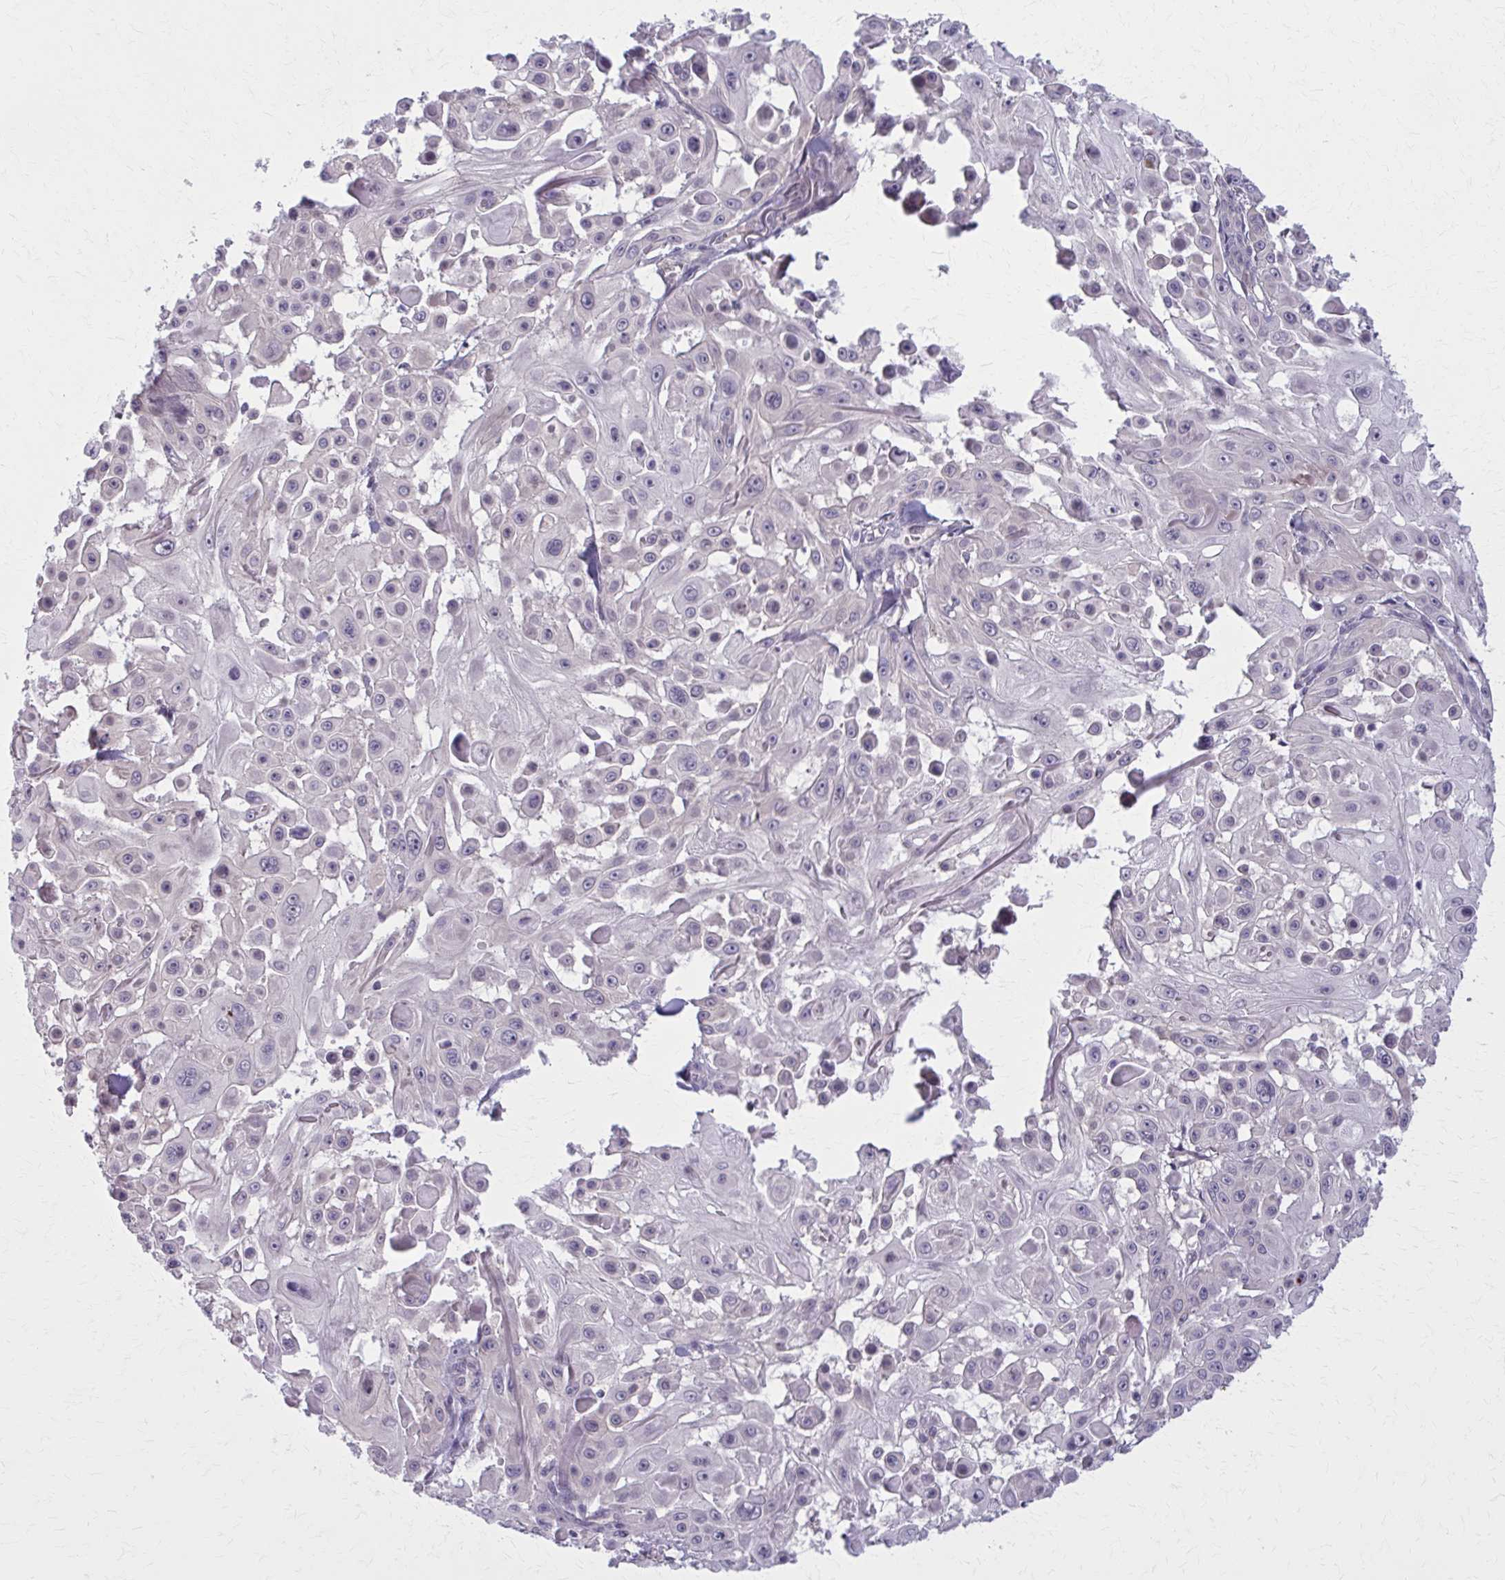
{"staining": {"intensity": "negative", "quantity": "none", "location": "none"}, "tissue": "skin cancer", "cell_type": "Tumor cells", "image_type": "cancer", "snomed": [{"axis": "morphology", "description": "Squamous cell carcinoma, NOS"}, {"axis": "topography", "description": "Skin"}], "caption": "Skin cancer (squamous cell carcinoma) stained for a protein using IHC displays no positivity tumor cells.", "gene": "NUMBL", "patient": {"sex": "male", "age": 91}}